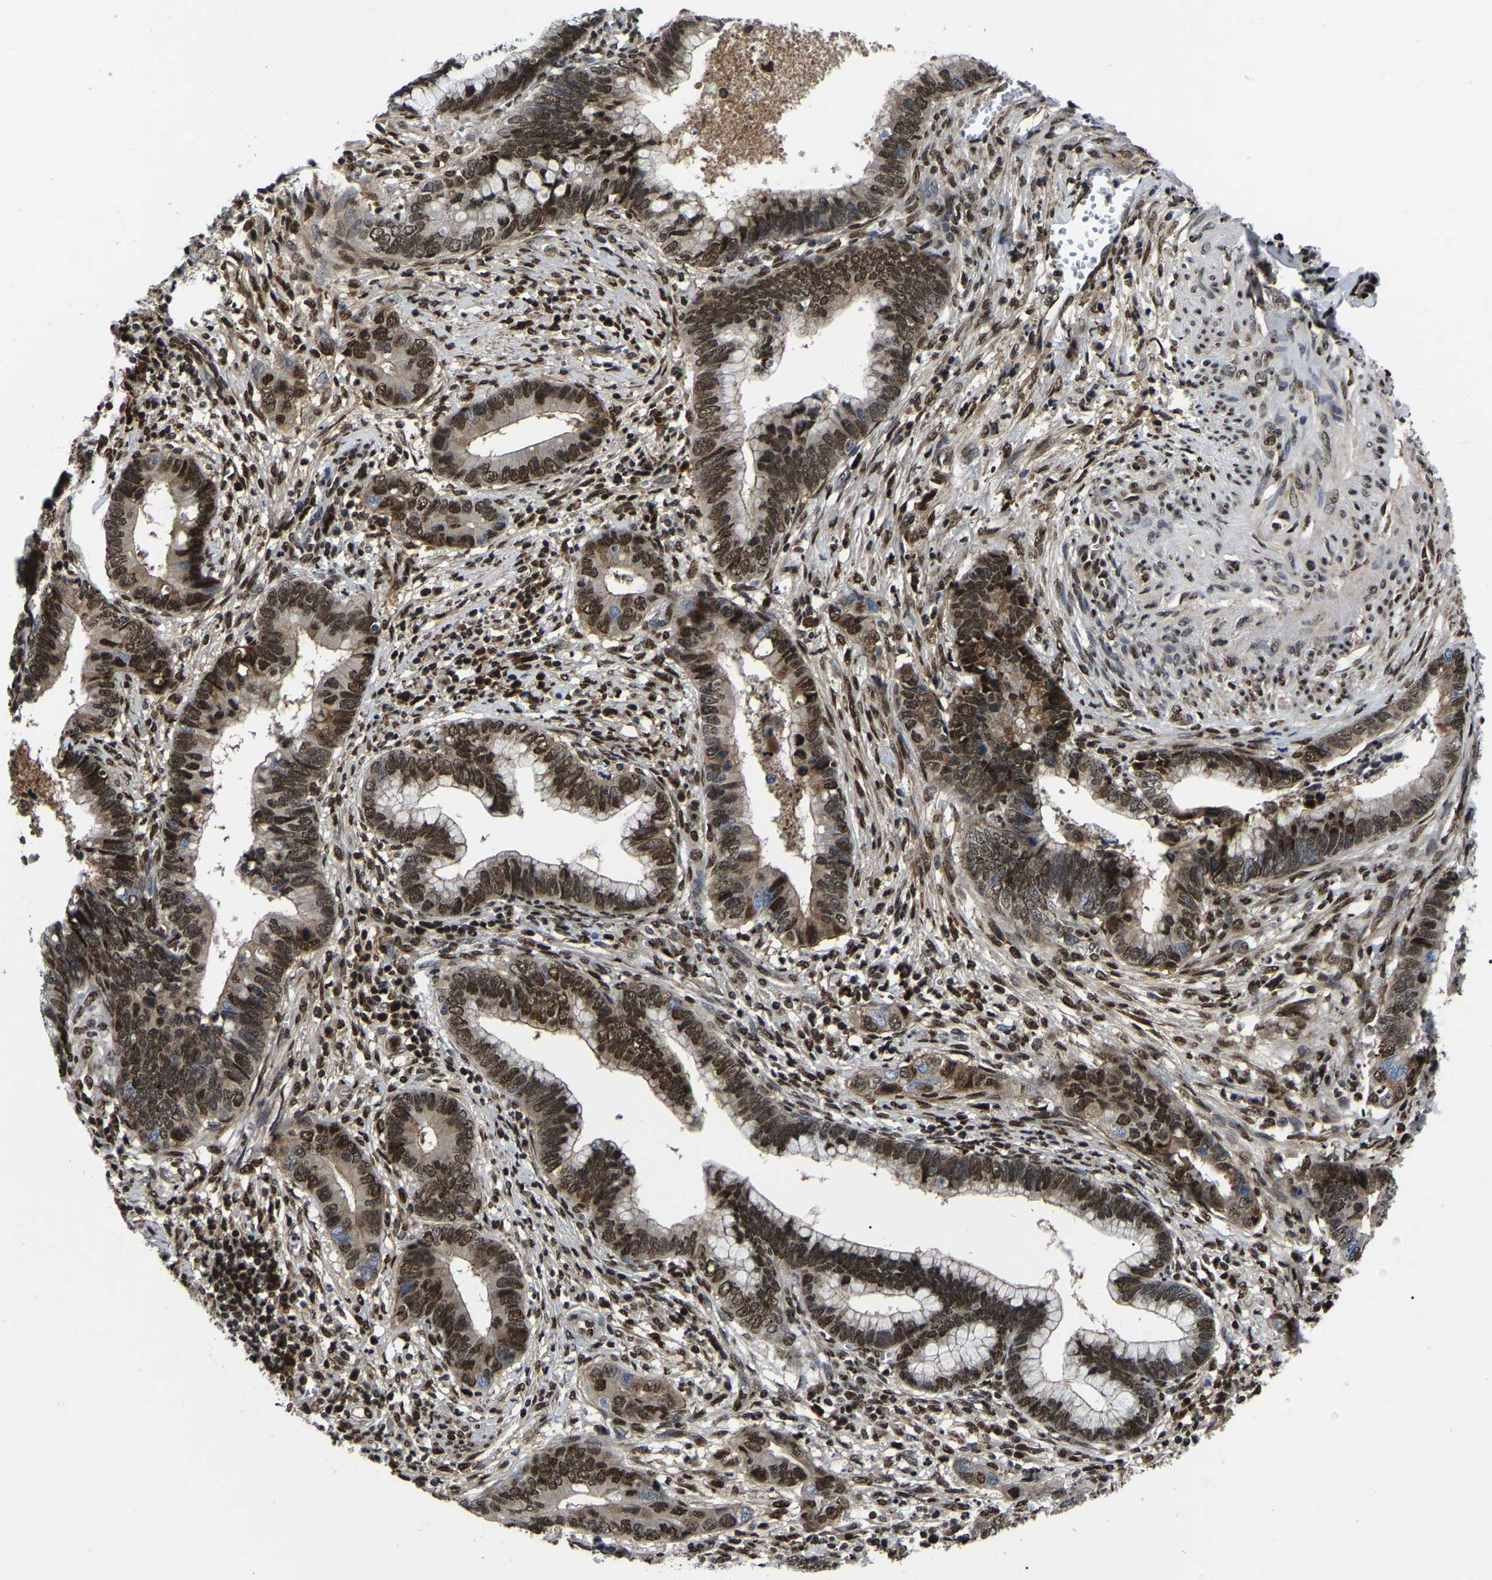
{"staining": {"intensity": "moderate", "quantity": ">75%", "location": "nuclear"}, "tissue": "cervical cancer", "cell_type": "Tumor cells", "image_type": "cancer", "snomed": [{"axis": "morphology", "description": "Adenocarcinoma, NOS"}, {"axis": "topography", "description": "Cervix"}], "caption": "DAB immunohistochemical staining of adenocarcinoma (cervical) displays moderate nuclear protein staining in about >75% of tumor cells.", "gene": "TRIM35", "patient": {"sex": "female", "age": 44}}